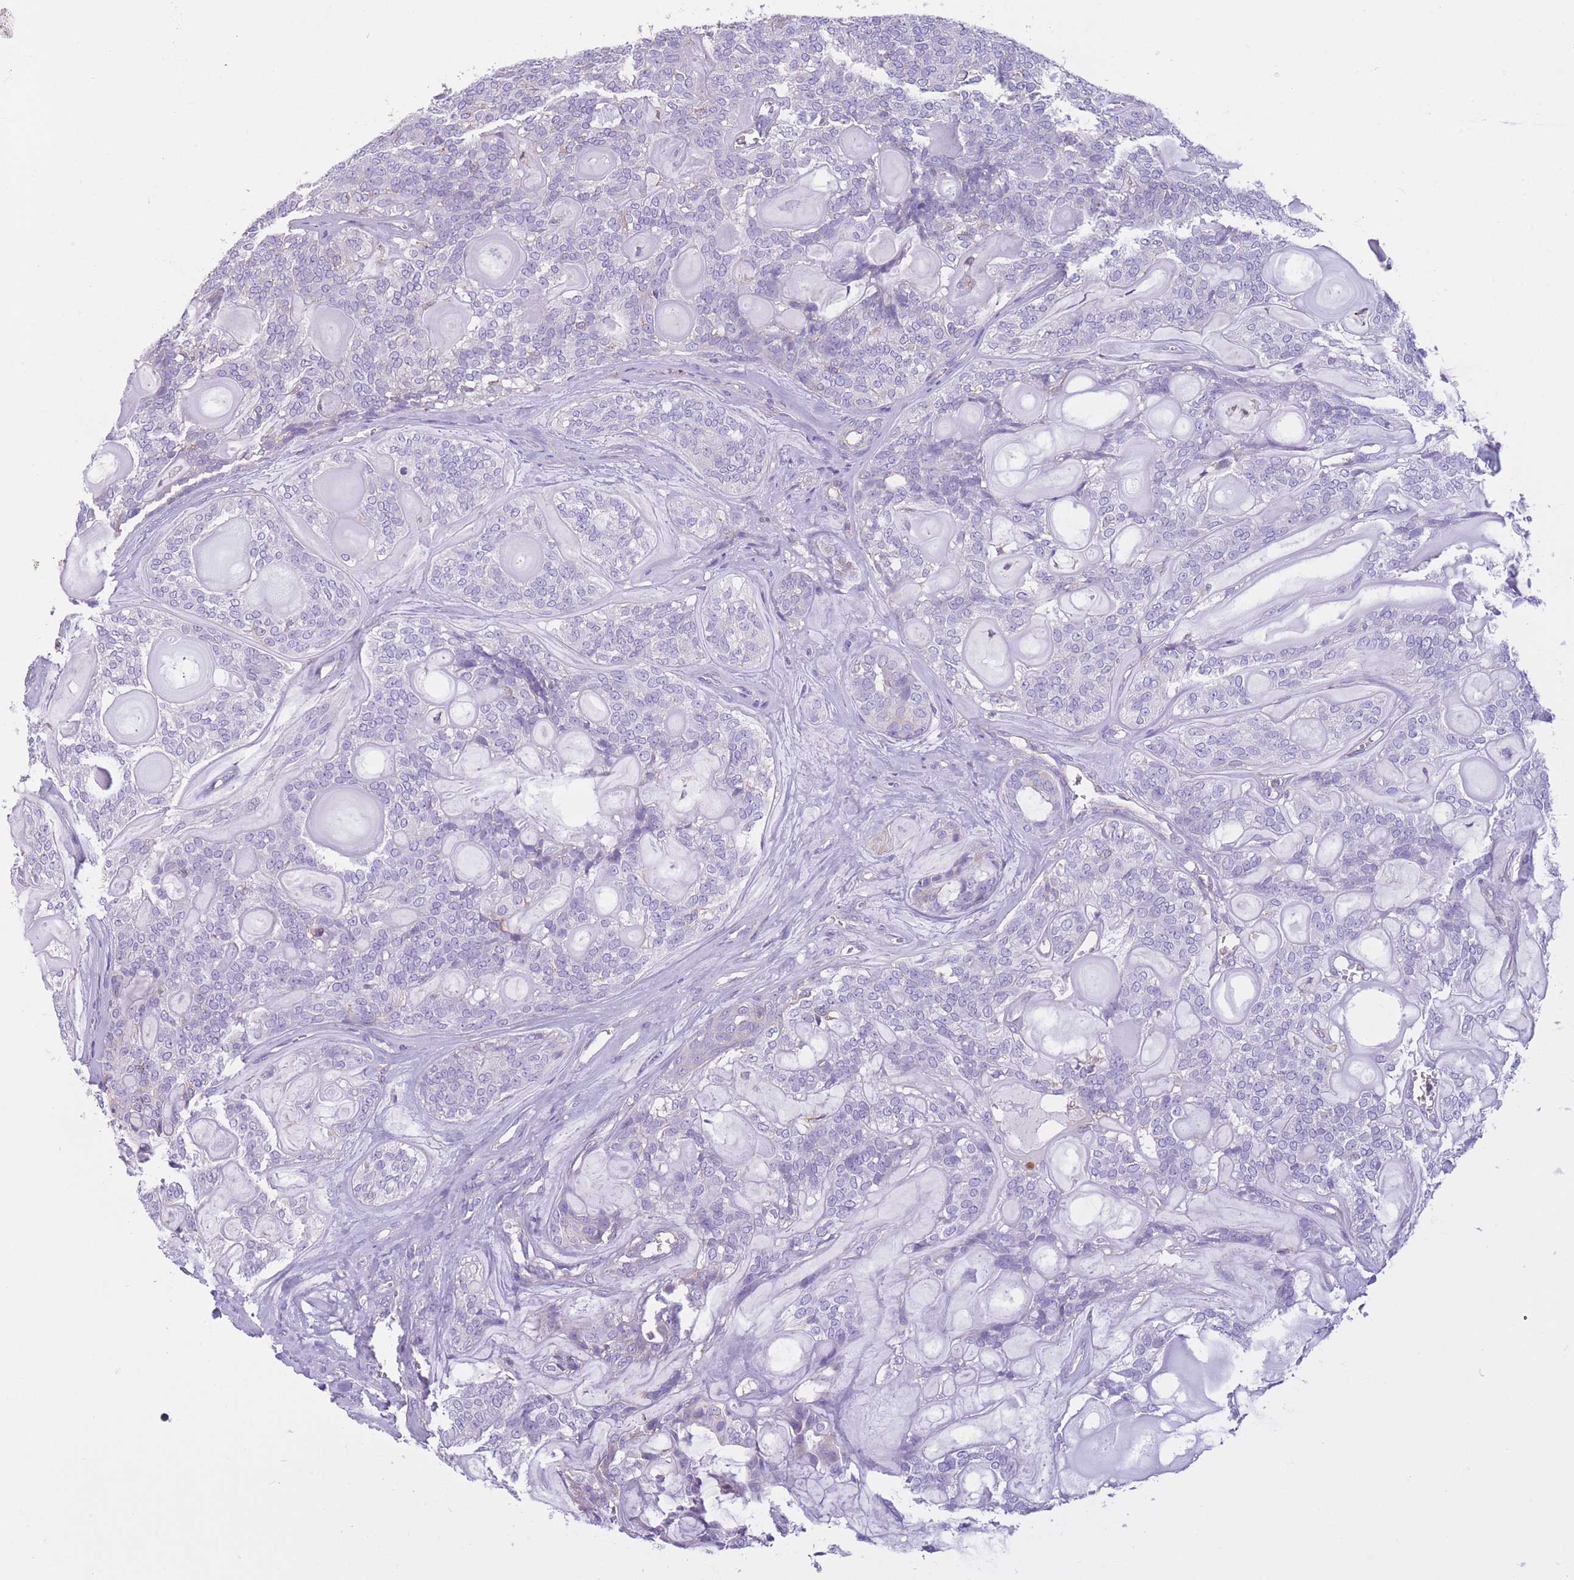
{"staining": {"intensity": "negative", "quantity": "none", "location": "none"}, "tissue": "head and neck cancer", "cell_type": "Tumor cells", "image_type": "cancer", "snomed": [{"axis": "morphology", "description": "Adenocarcinoma, NOS"}, {"axis": "topography", "description": "Head-Neck"}], "caption": "Immunohistochemical staining of adenocarcinoma (head and neck) demonstrates no significant expression in tumor cells. (Immunohistochemistry (ihc), brightfield microscopy, high magnification).", "gene": "PDHA1", "patient": {"sex": "male", "age": 66}}